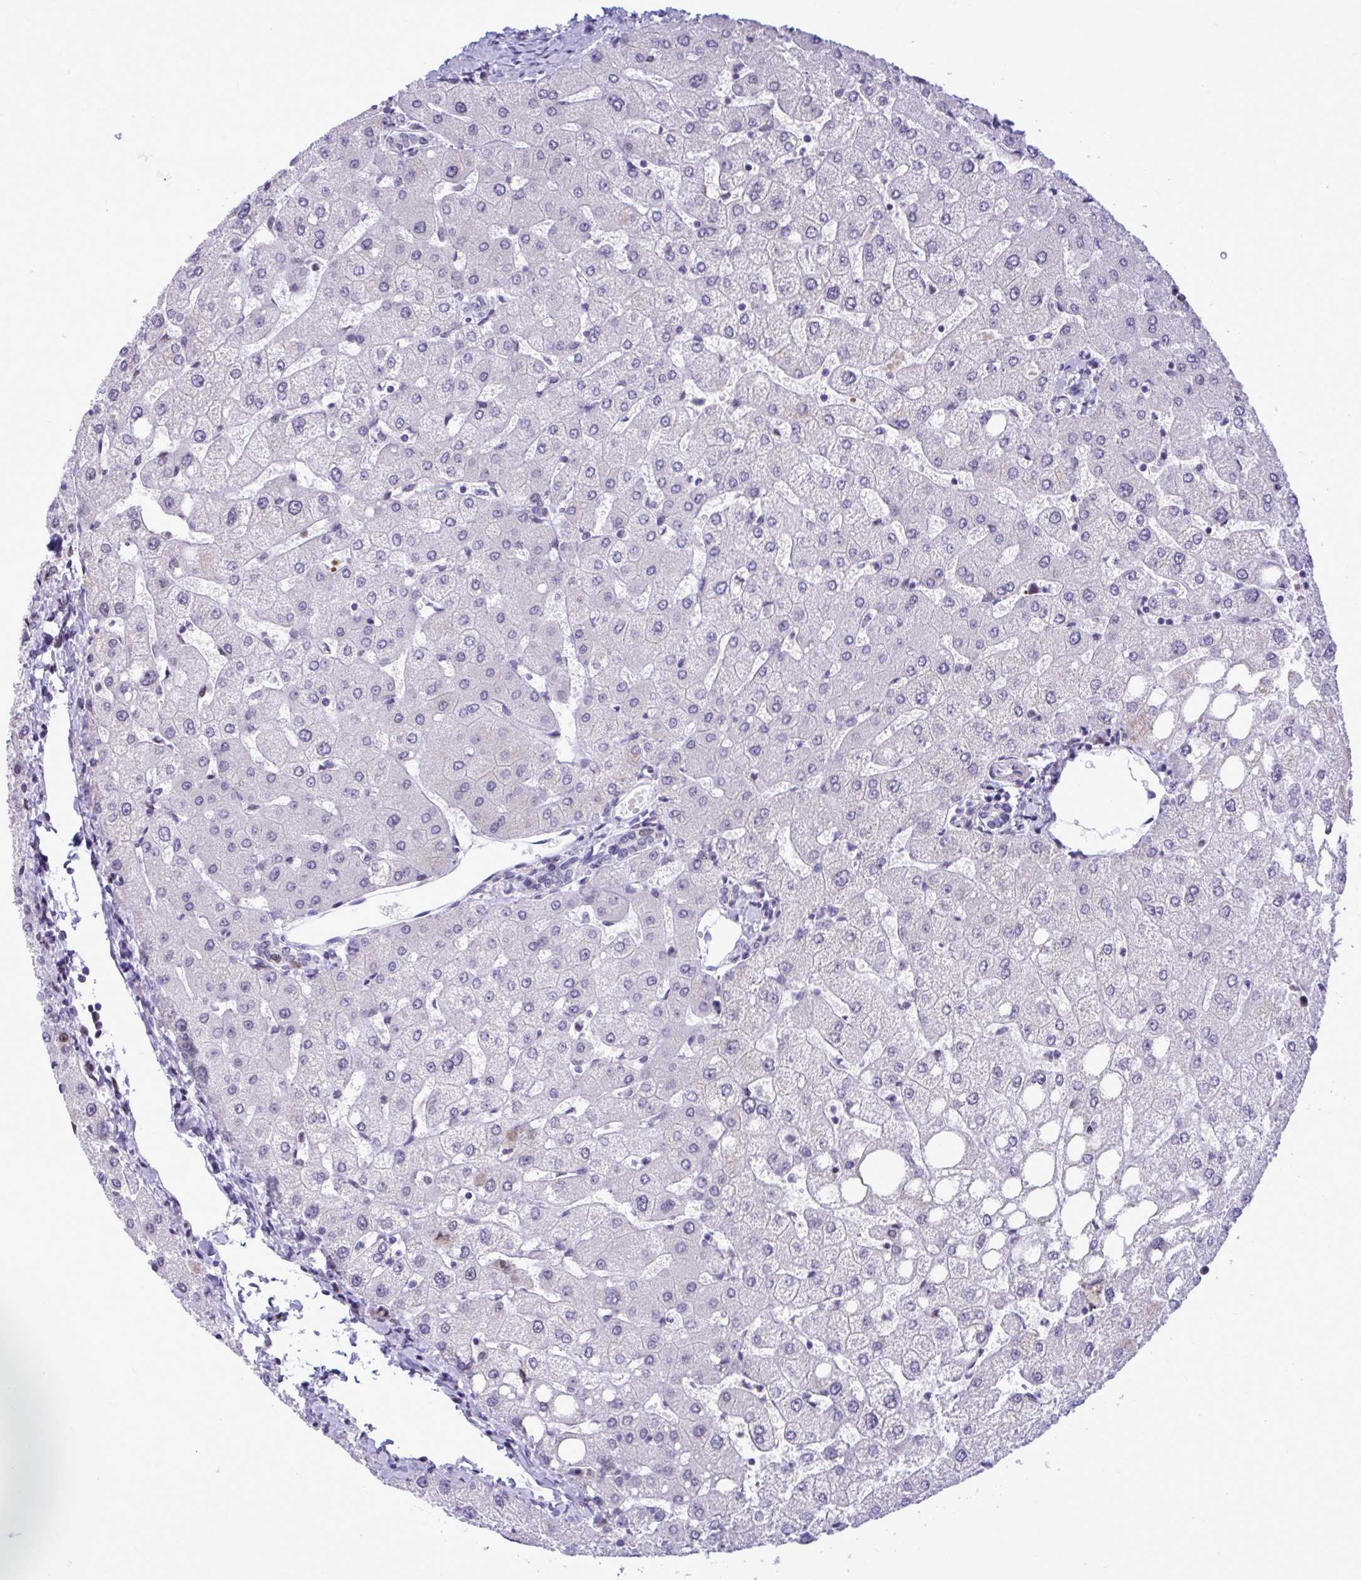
{"staining": {"intensity": "negative", "quantity": "none", "location": "none"}, "tissue": "liver", "cell_type": "Cholangiocytes", "image_type": "normal", "snomed": [{"axis": "morphology", "description": "Normal tissue, NOS"}, {"axis": "topography", "description": "Liver"}], "caption": "Immunohistochemical staining of unremarkable human liver displays no significant positivity in cholangiocytes.", "gene": "C1QL2", "patient": {"sex": "female", "age": 54}}